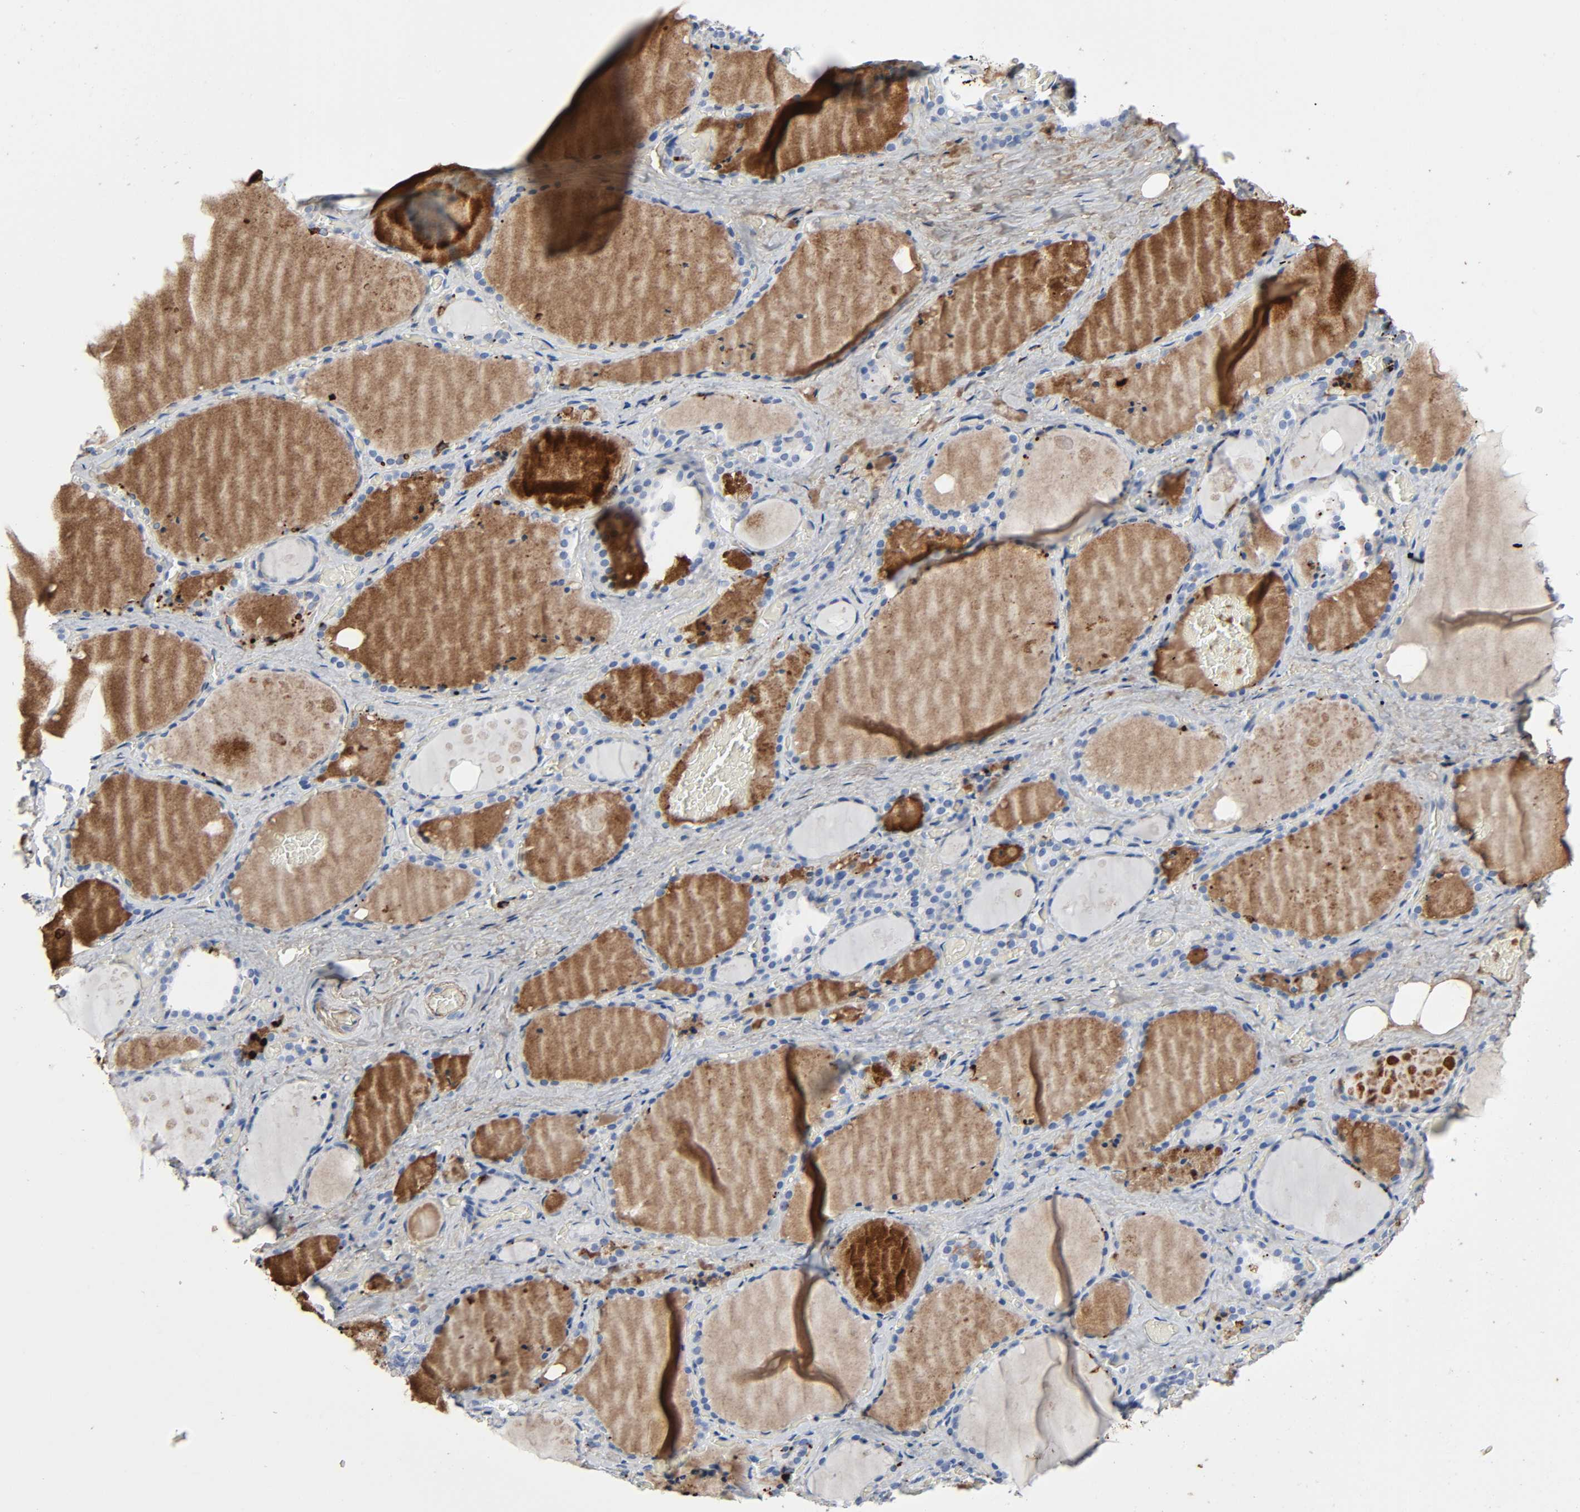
{"staining": {"intensity": "moderate", "quantity": "<25%", "location": "cytoplasmic/membranous"}, "tissue": "thyroid gland", "cell_type": "Glandular cells", "image_type": "normal", "snomed": [{"axis": "morphology", "description": "Normal tissue, NOS"}, {"axis": "topography", "description": "Thyroid gland"}], "caption": "Moderate cytoplasmic/membranous protein positivity is present in about <25% of glandular cells in thyroid gland. (IHC, brightfield microscopy, high magnification).", "gene": "C3", "patient": {"sex": "male", "age": 61}}